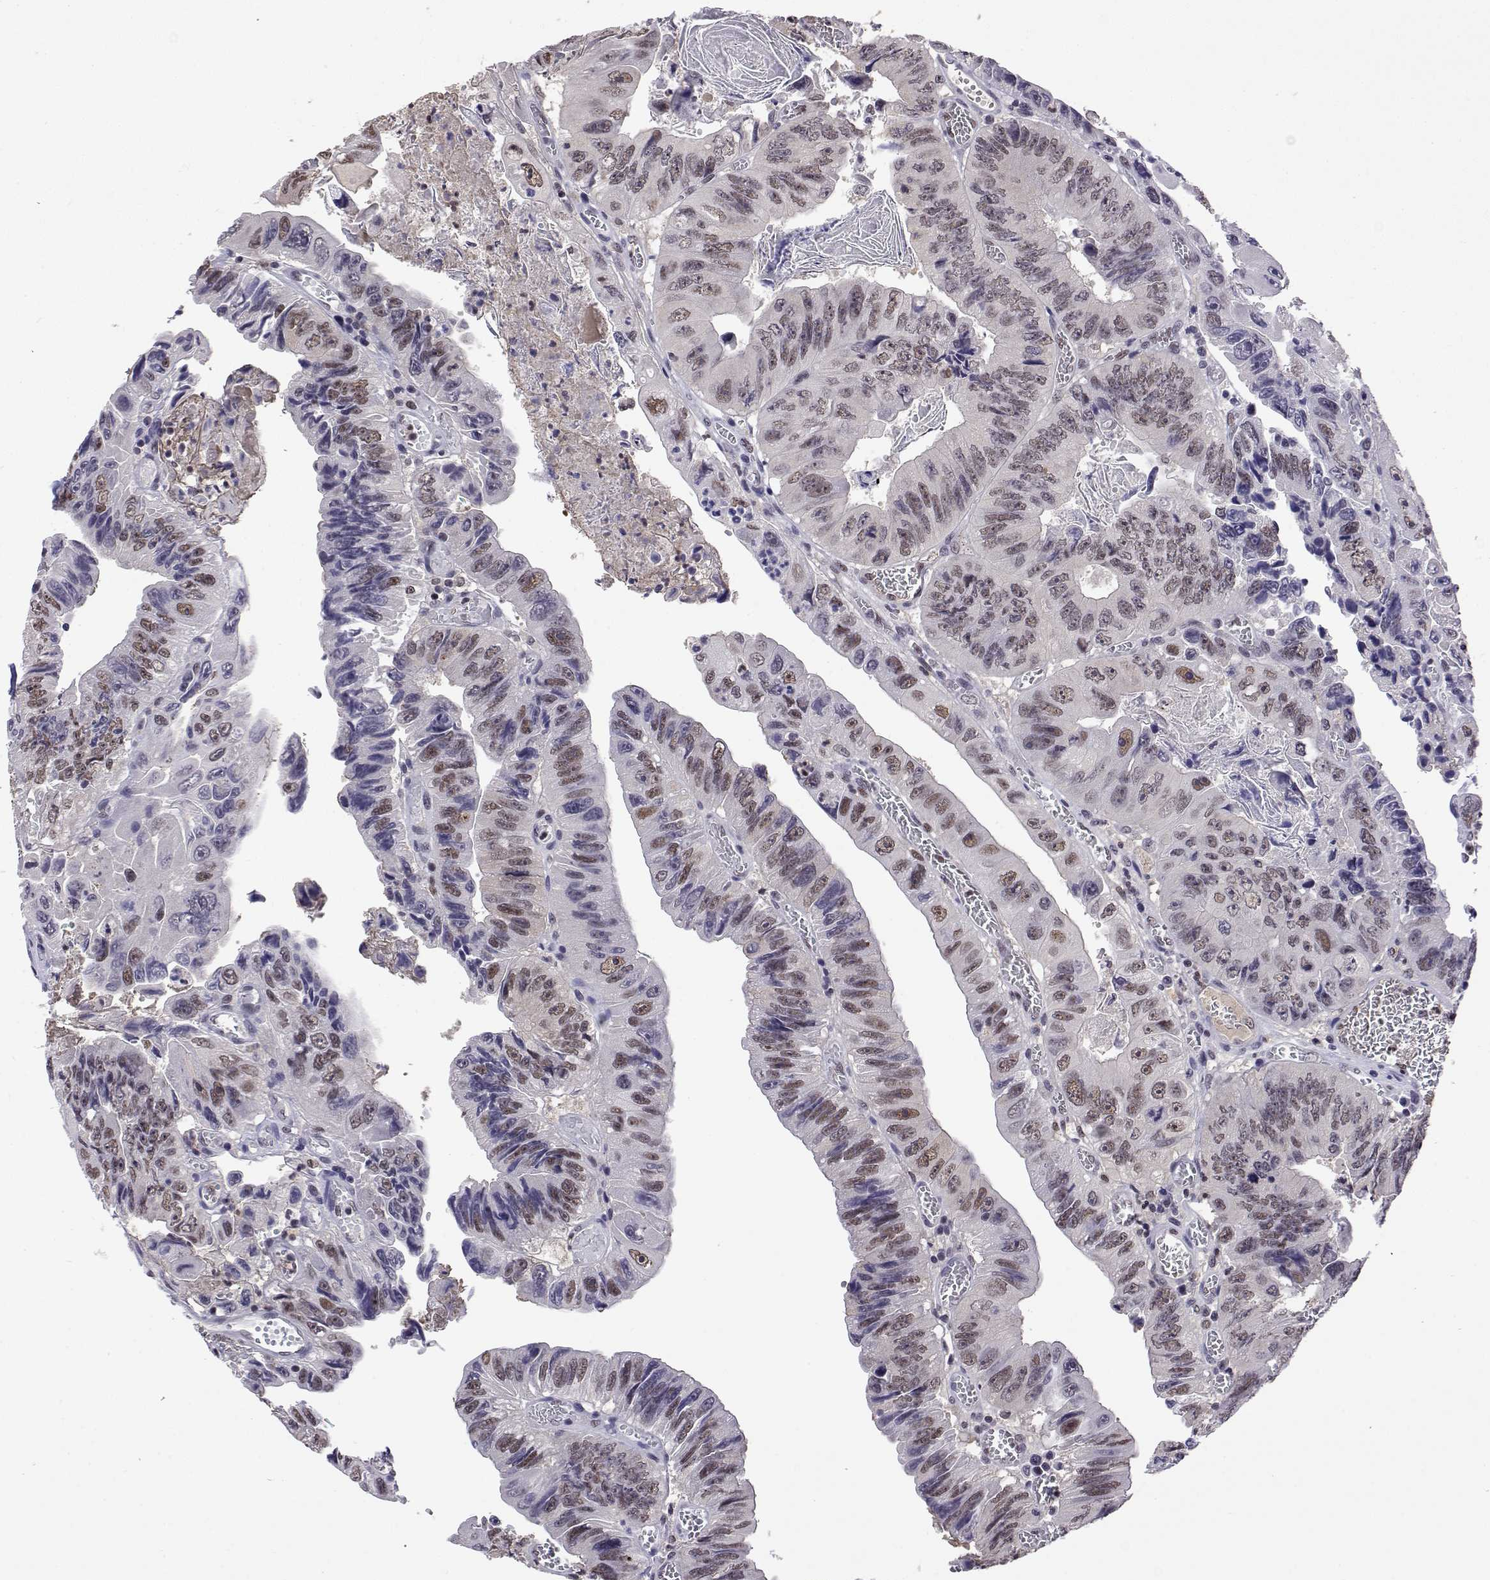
{"staining": {"intensity": "weak", "quantity": "25%-75%", "location": "nuclear"}, "tissue": "colorectal cancer", "cell_type": "Tumor cells", "image_type": "cancer", "snomed": [{"axis": "morphology", "description": "Adenocarcinoma, NOS"}, {"axis": "topography", "description": "Colon"}], "caption": "IHC micrograph of human colorectal cancer (adenocarcinoma) stained for a protein (brown), which shows low levels of weak nuclear staining in about 25%-75% of tumor cells.", "gene": "POLDIP3", "patient": {"sex": "female", "age": 84}}